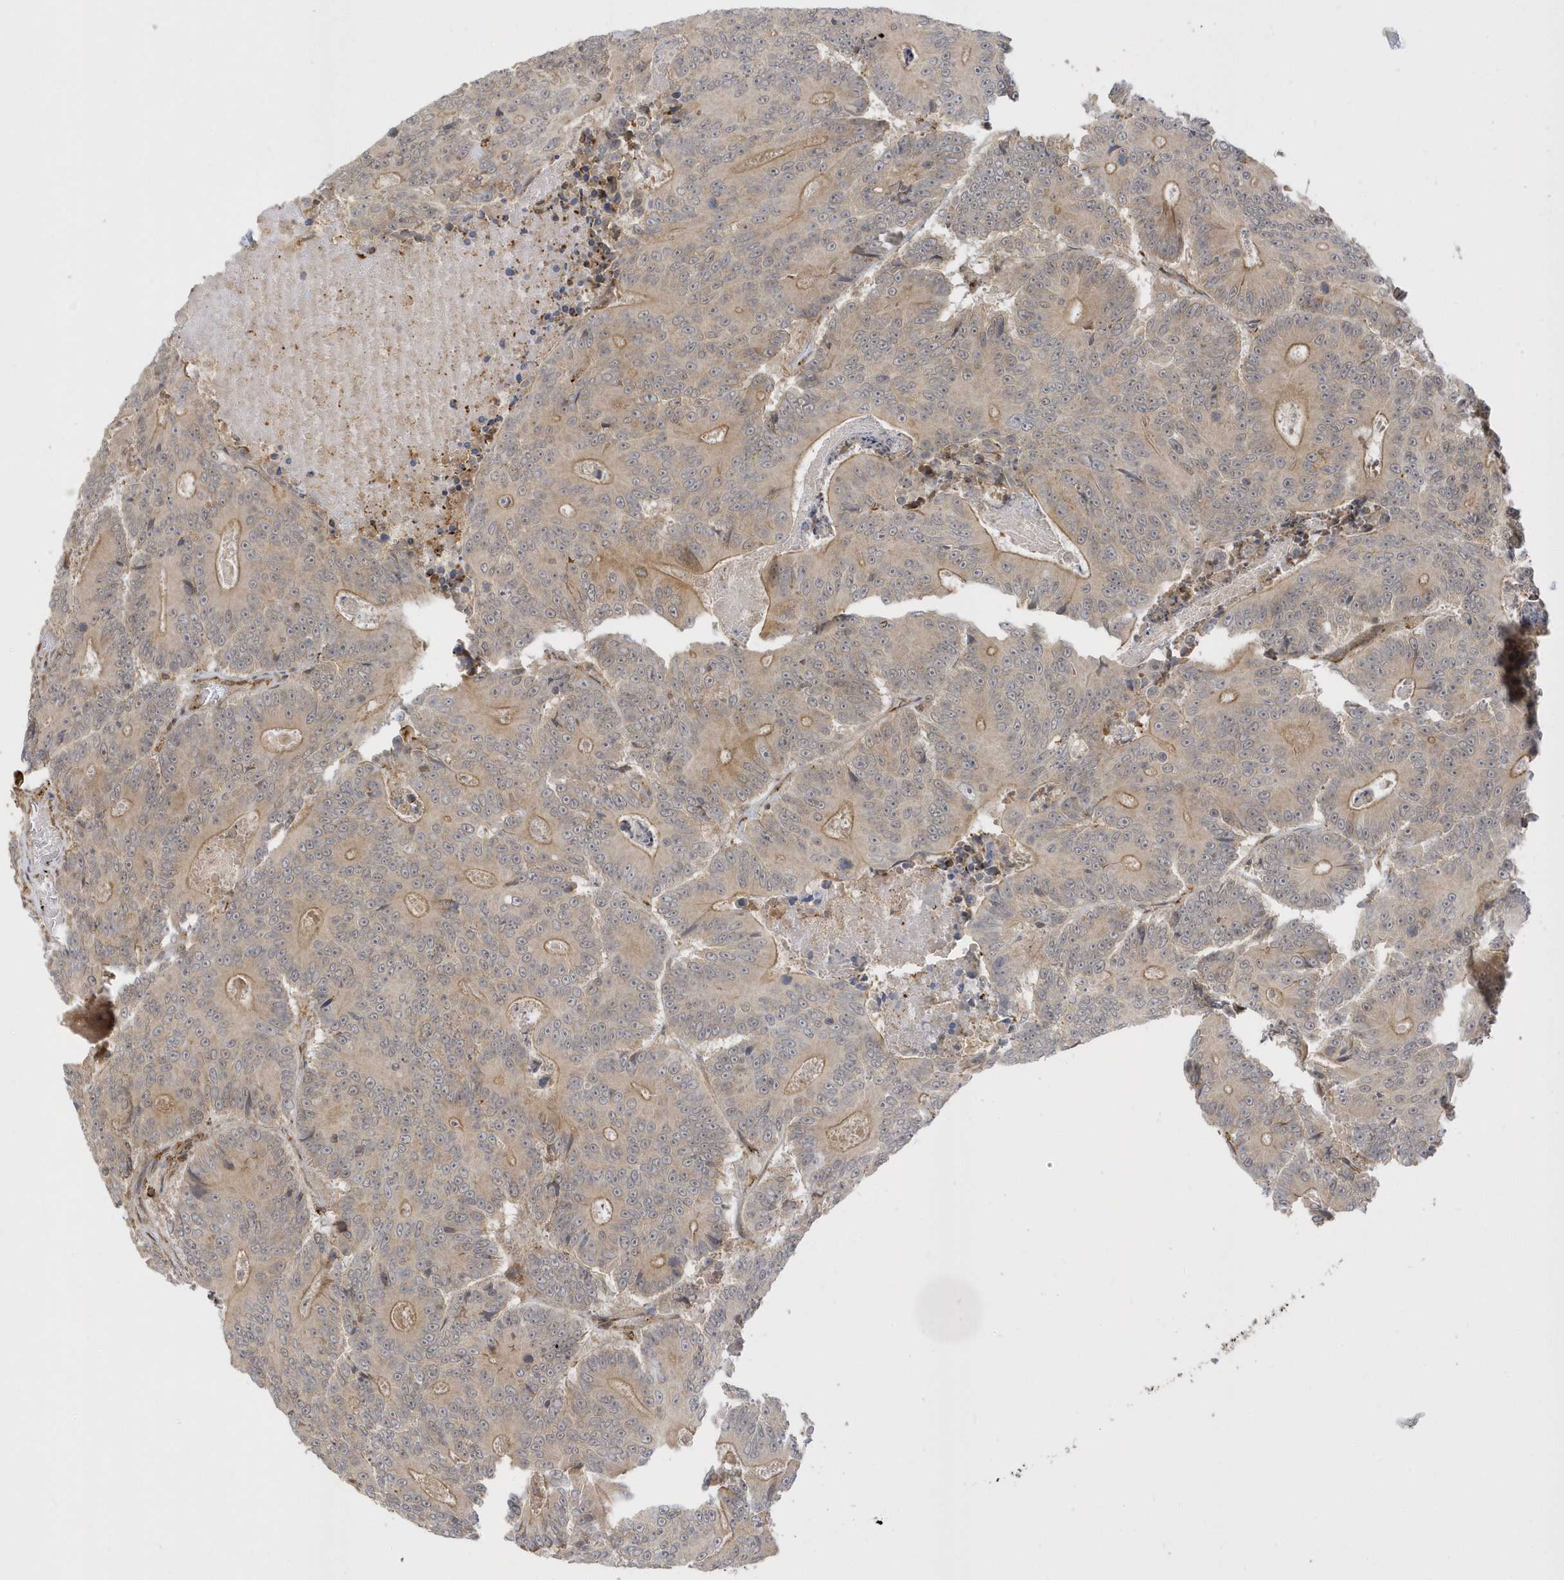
{"staining": {"intensity": "moderate", "quantity": "<25%", "location": "cytoplasmic/membranous"}, "tissue": "colorectal cancer", "cell_type": "Tumor cells", "image_type": "cancer", "snomed": [{"axis": "morphology", "description": "Adenocarcinoma, NOS"}, {"axis": "topography", "description": "Colon"}], "caption": "Tumor cells reveal low levels of moderate cytoplasmic/membranous staining in approximately <25% of cells in colorectal cancer.", "gene": "METTL21A", "patient": {"sex": "male", "age": 83}}